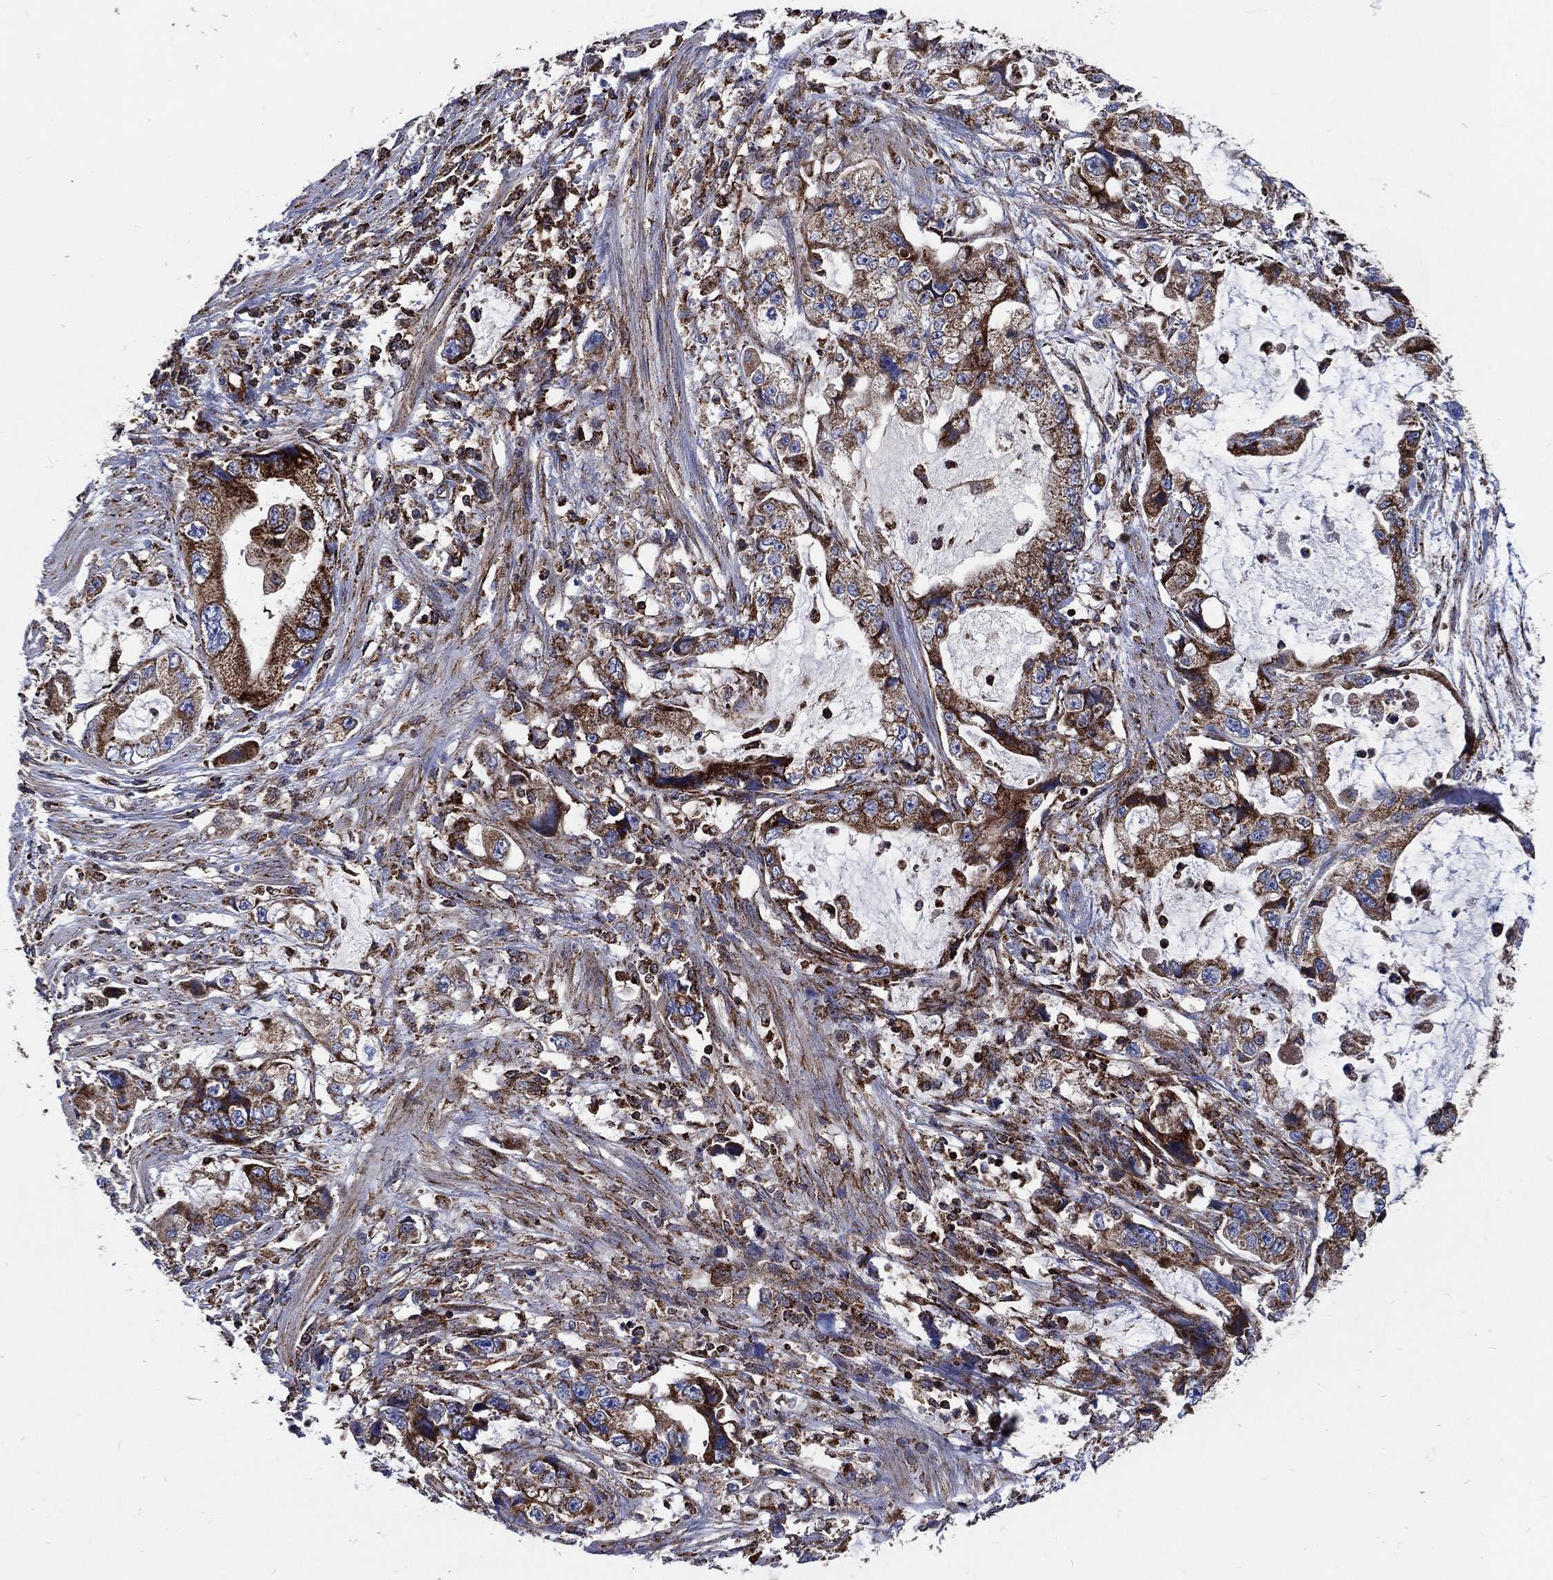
{"staining": {"intensity": "strong", "quantity": ">75%", "location": "cytoplasmic/membranous"}, "tissue": "stomach cancer", "cell_type": "Tumor cells", "image_type": "cancer", "snomed": [{"axis": "morphology", "description": "Adenocarcinoma, NOS"}, {"axis": "topography", "description": "Pancreas"}, {"axis": "topography", "description": "Stomach, upper"}, {"axis": "topography", "description": "Stomach"}], "caption": "Immunohistochemical staining of human stomach adenocarcinoma shows high levels of strong cytoplasmic/membranous protein expression in about >75% of tumor cells.", "gene": "ANKRD37", "patient": {"sex": "male", "age": 77}}